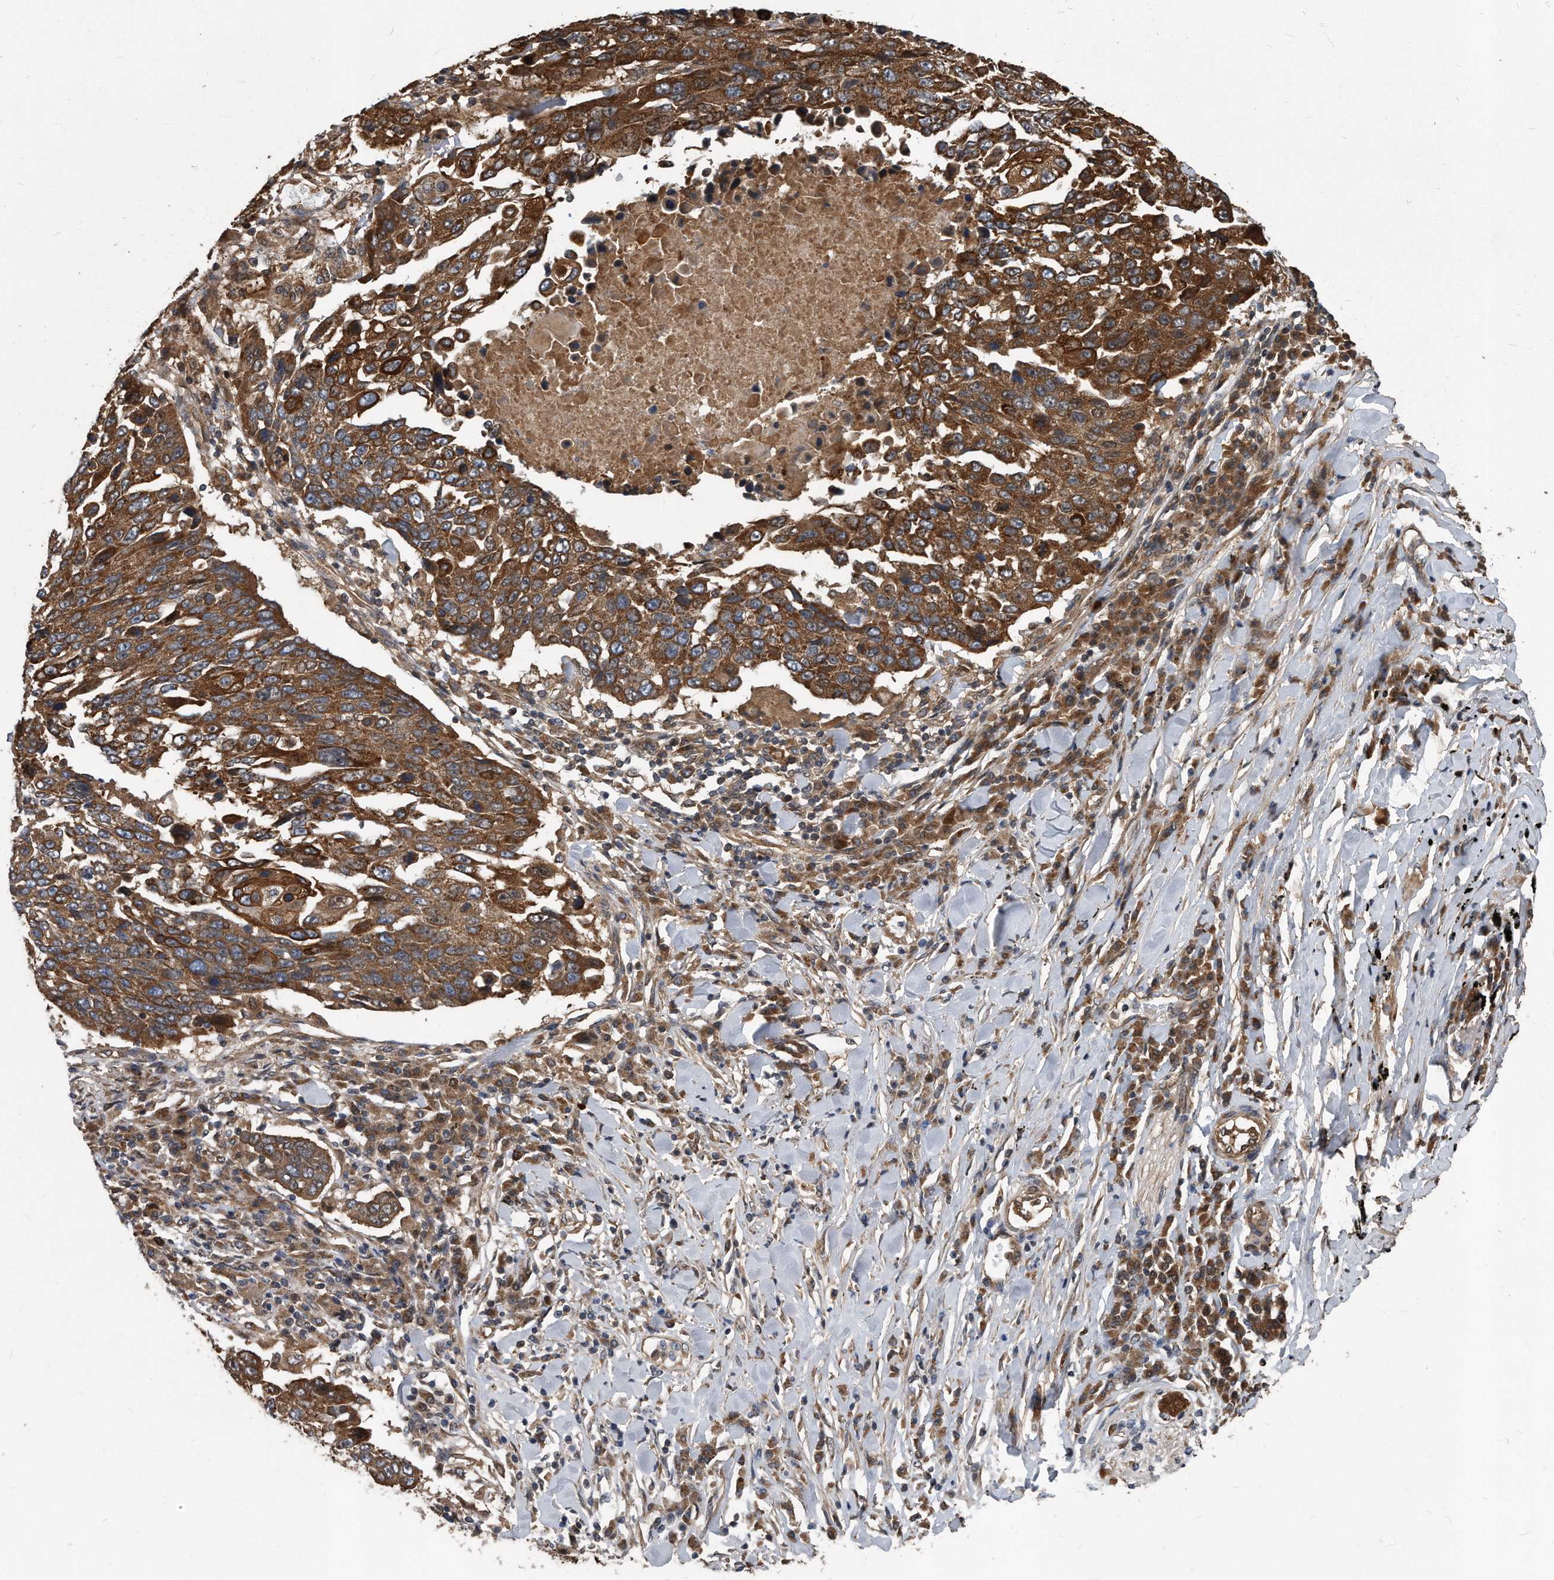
{"staining": {"intensity": "strong", "quantity": ">75%", "location": "cytoplasmic/membranous"}, "tissue": "lung cancer", "cell_type": "Tumor cells", "image_type": "cancer", "snomed": [{"axis": "morphology", "description": "Squamous cell carcinoma, NOS"}, {"axis": "topography", "description": "Lung"}], "caption": "A high amount of strong cytoplasmic/membranous positivity is identified in about >75% of tumor cells in lung cancer tissue.", "gene": "FAM136A", "patient": {"sex": "male", "age": 66}}